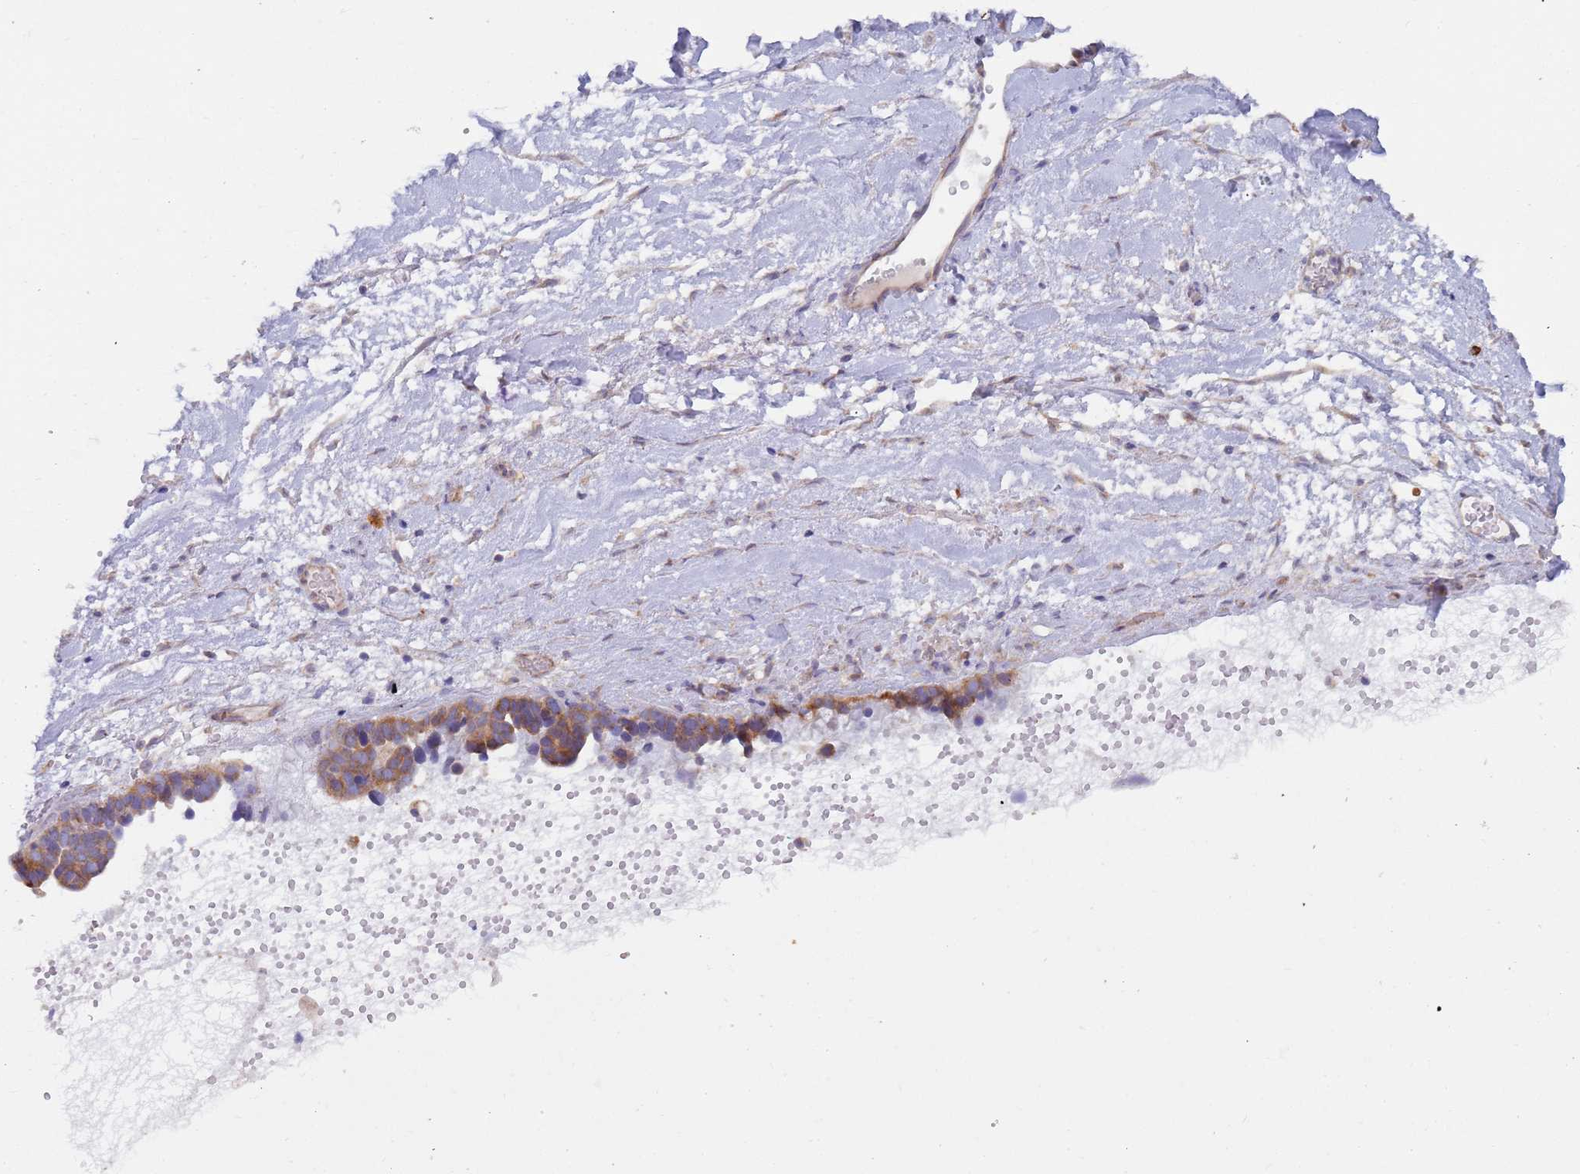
{"staining": {"intensity": "moderate", "quantity": ">75%", "location": "cytoplasmic/membranous"}, "tissue": "ovarian cancer", "cell_type": "Tumor cells", "image_type": "cancer", "snomed": [{"axis": "morphology", "description": "Cystadenocarcinoma, serous, NOS"}, {"axis": "topography", "description": "Ovary"}], "caption": "Brown immunohistochemical staining in serous cystadenocarcinoma (ovarian) shows moderate cytoplasmic/membranous staining in about >75% of tumor cells.", "gene": "ZNF844", "patient": {"sex": "female", "age": 54}}